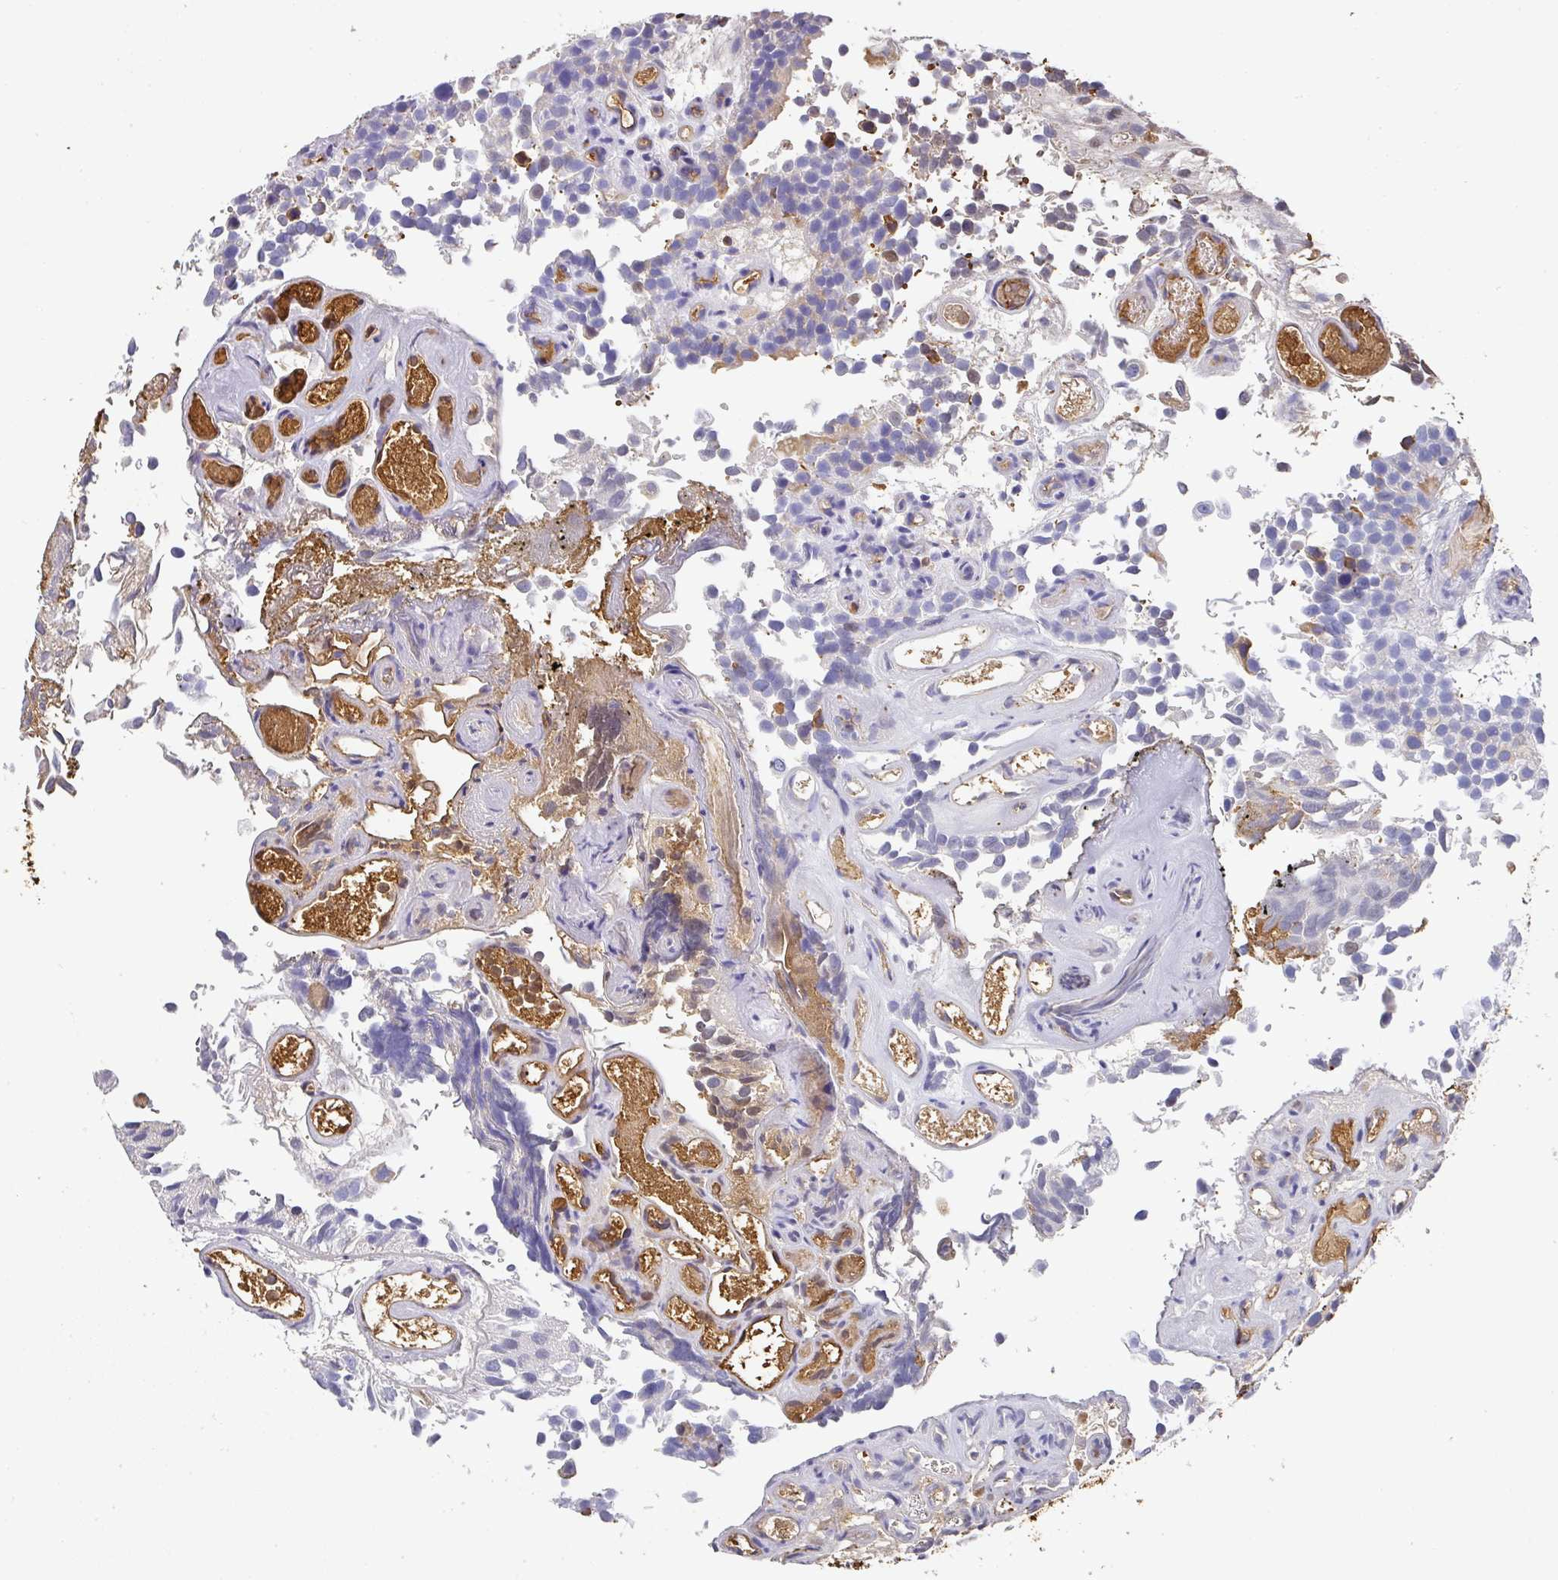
{"staining": {"intensity": "negative", "quantity": "none", "location": "none"}, "tissue": "urothelial cancer", "cell_type": "Tumor cells", "image_type": "cancer", "snomed": [{"axis": "morphology", "description": "Urothelial carcinoma, NOS"}, {"axis": "topography", "description": "Urinary bladder"}], "caption": "This is a photomicrograph of immunohistochemistry (IHC) staining of urothelial cancer, which shows no positivity in tumor cells.", "gene": "ALB", "patient": {"sex": "male", "age": 87}}